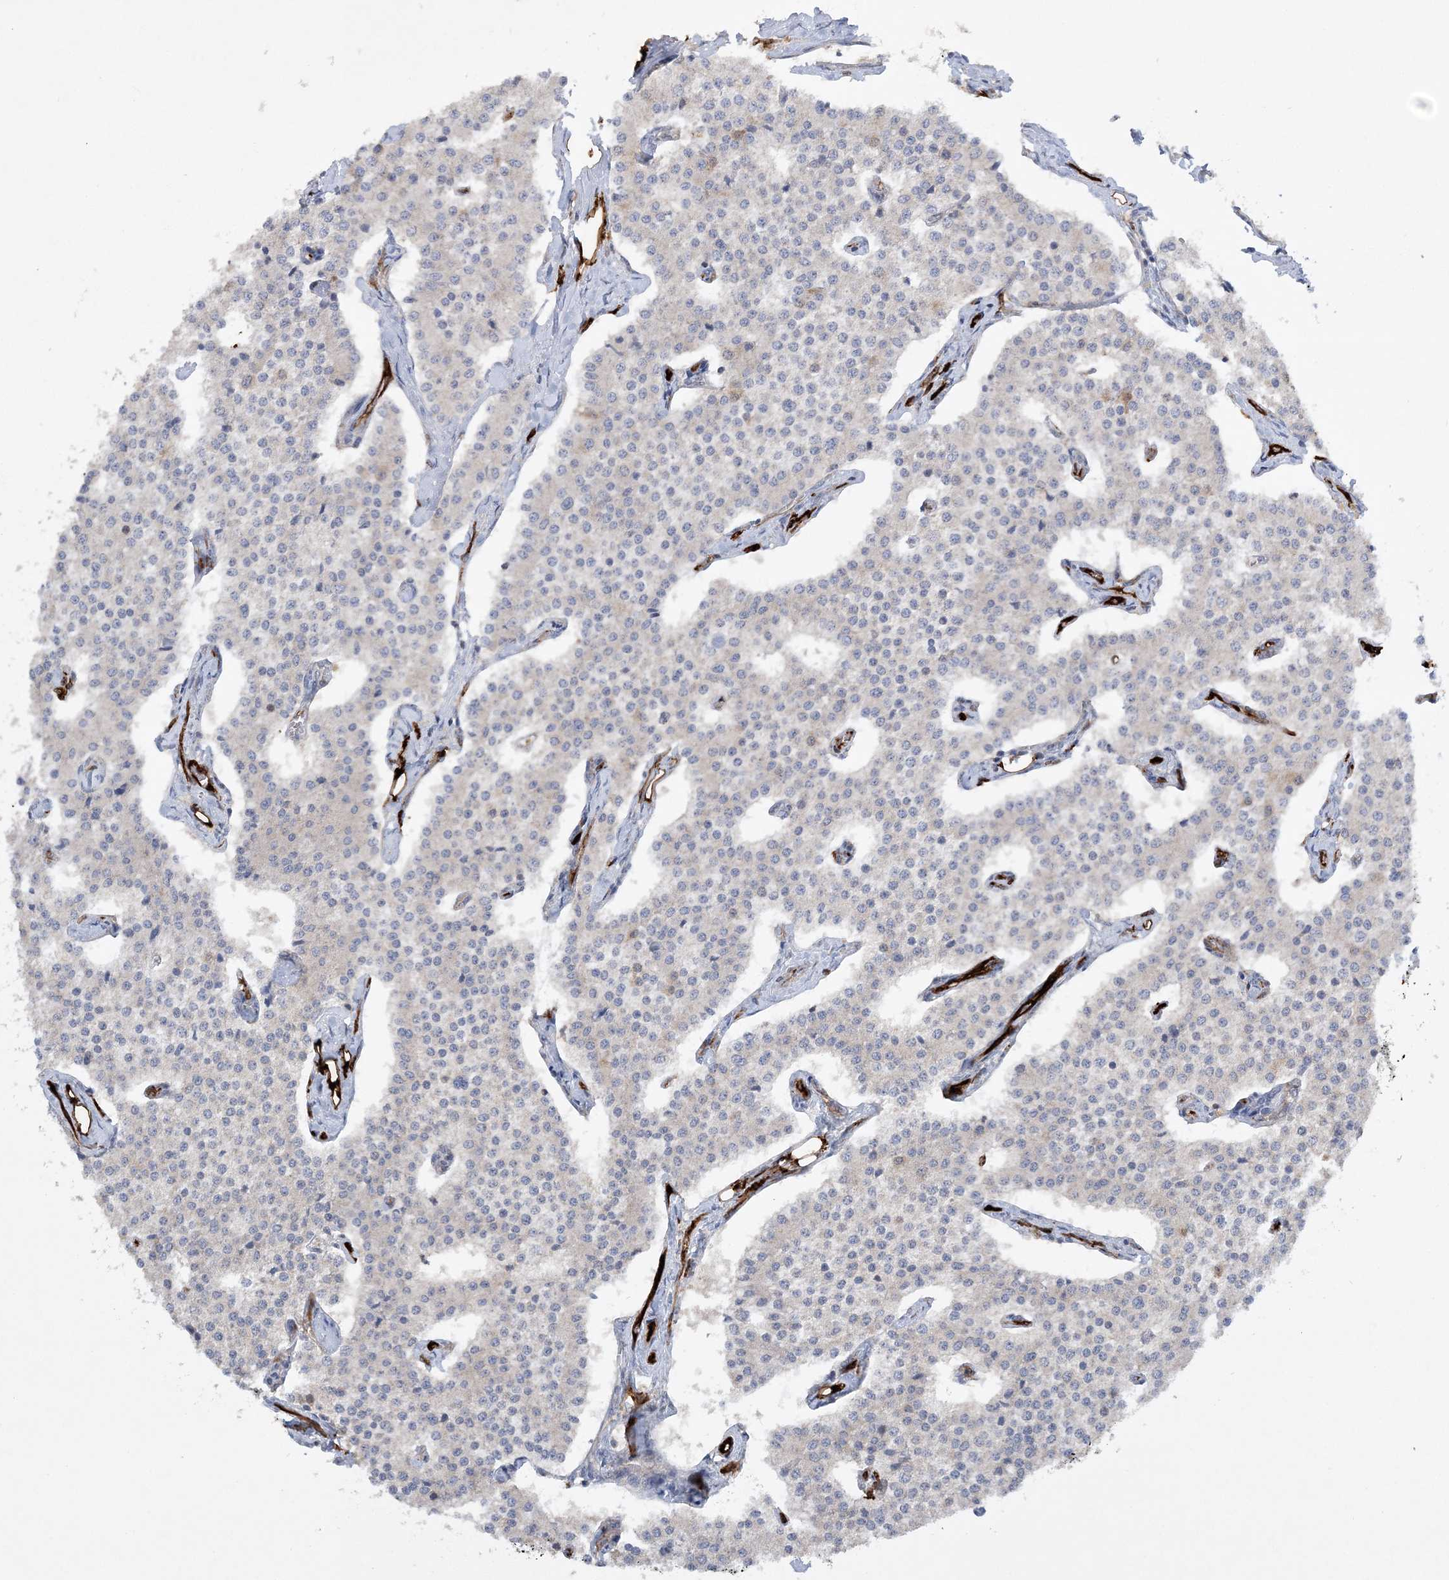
{"staining": {"intensity": "negative", "quantity": "none", "location": "none"}, "tissue": "carcinoid", "cell_type": "Tumor cells", "image_type": "cancer", "snomed": [{"axis": "morphology", "description": "Carcinoid, malignant, NOS"}, {"axis": "topography", "description": "Colon"}], "caption": "Malignant carcinoid stained for a protein using IHC exhibits no staining tumor cells.", "gene": "ACAP2", "patient": {"sex": "female", "age": 52}}